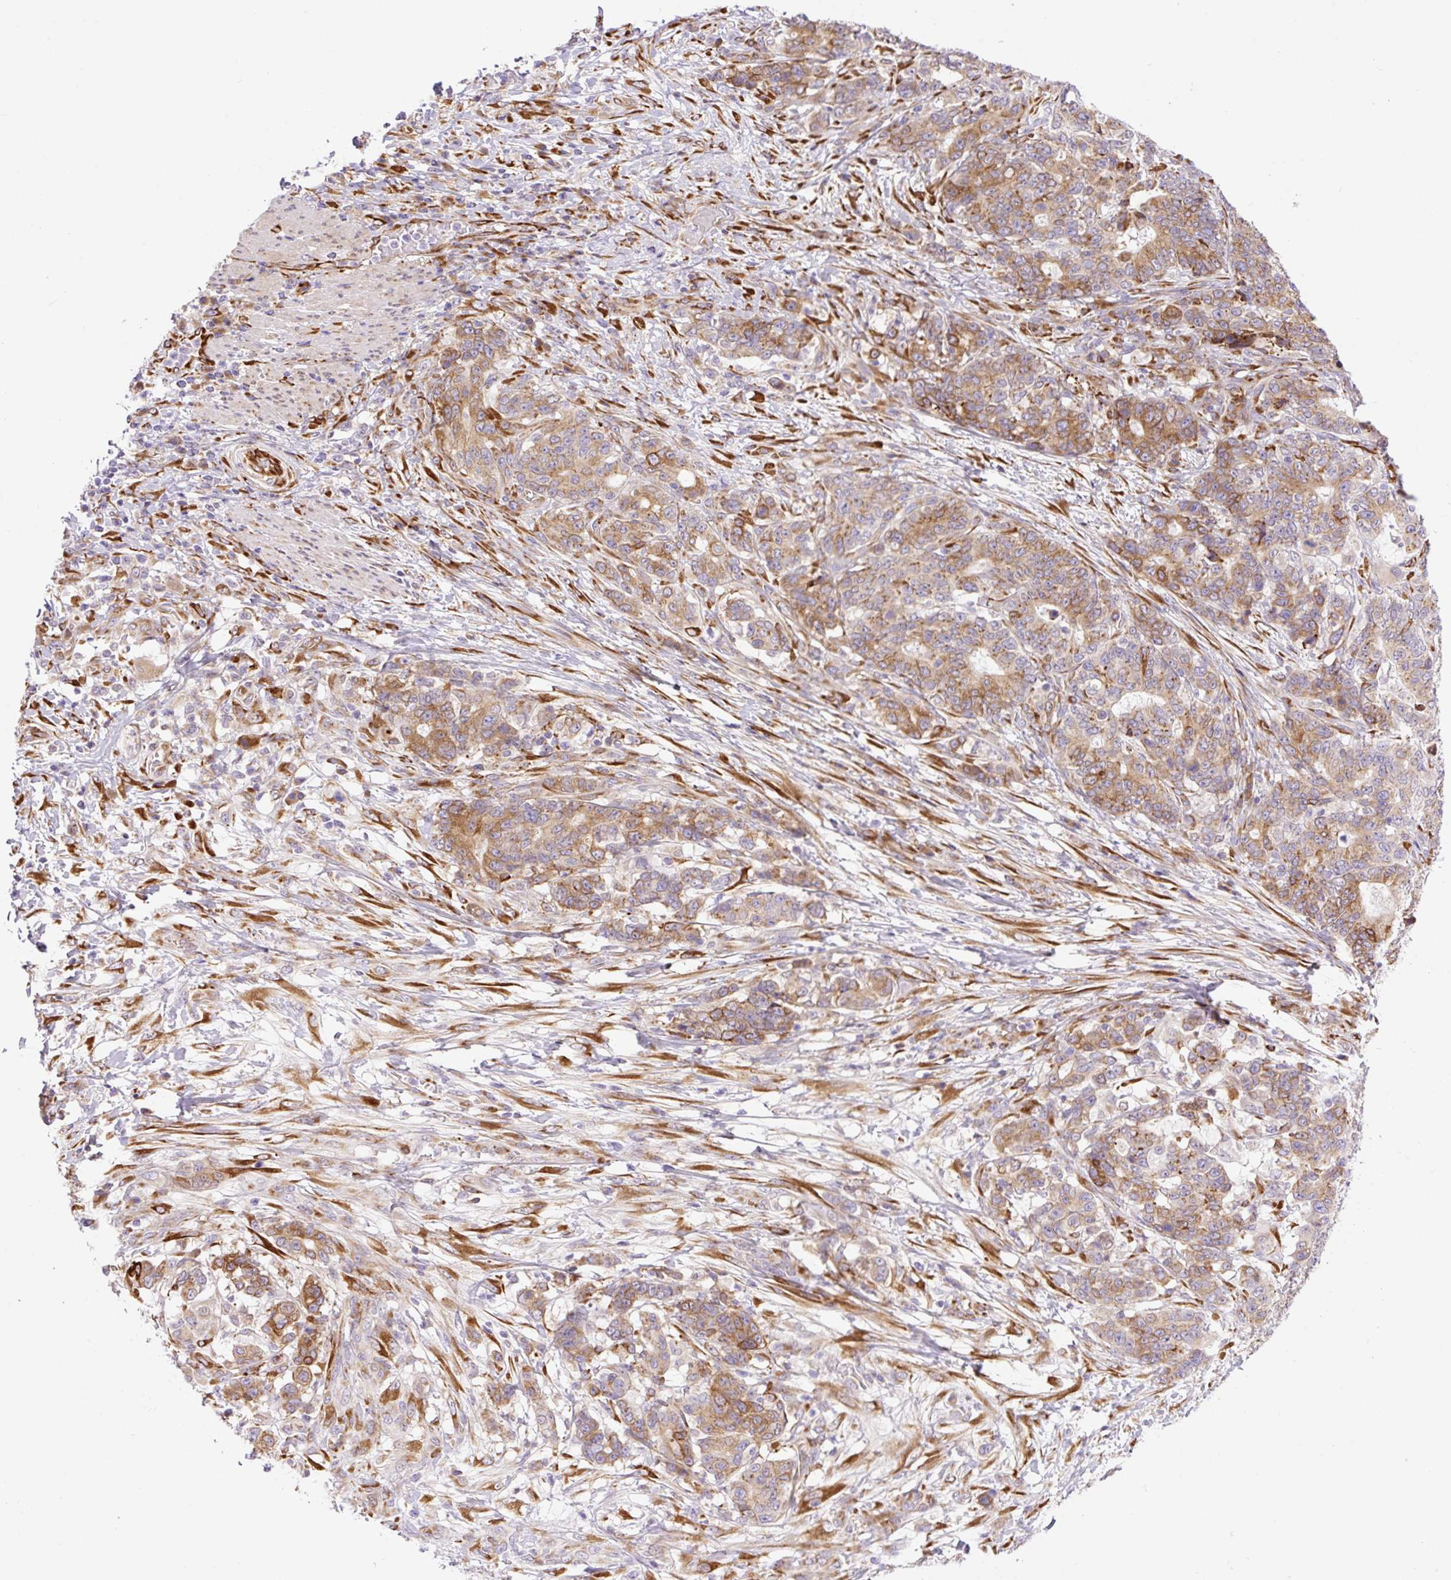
{"staining": {"intensity": "moderate", "quantity": ">75%", "location": "cytoplasmic/membranous"}, "tissue": "stomach cancer", "cell_type": "Tumor cells", "image_type": "cancer", "snomed": [{"axis": "morphology", "description": "Normal tissue, NOS"}, {"axis": "morphology", "description": "Adenocarcinoma, NOS"}, {"axis": "topography", "description": "Stomach"}], "caption": "Protein expression analysis of stomach cancer exhibits moderate cytoplasmic/membranous expression in about >75% of tumor cells.", "gene": "RAB30", "patient": {"sex": "female", "age": 64}}